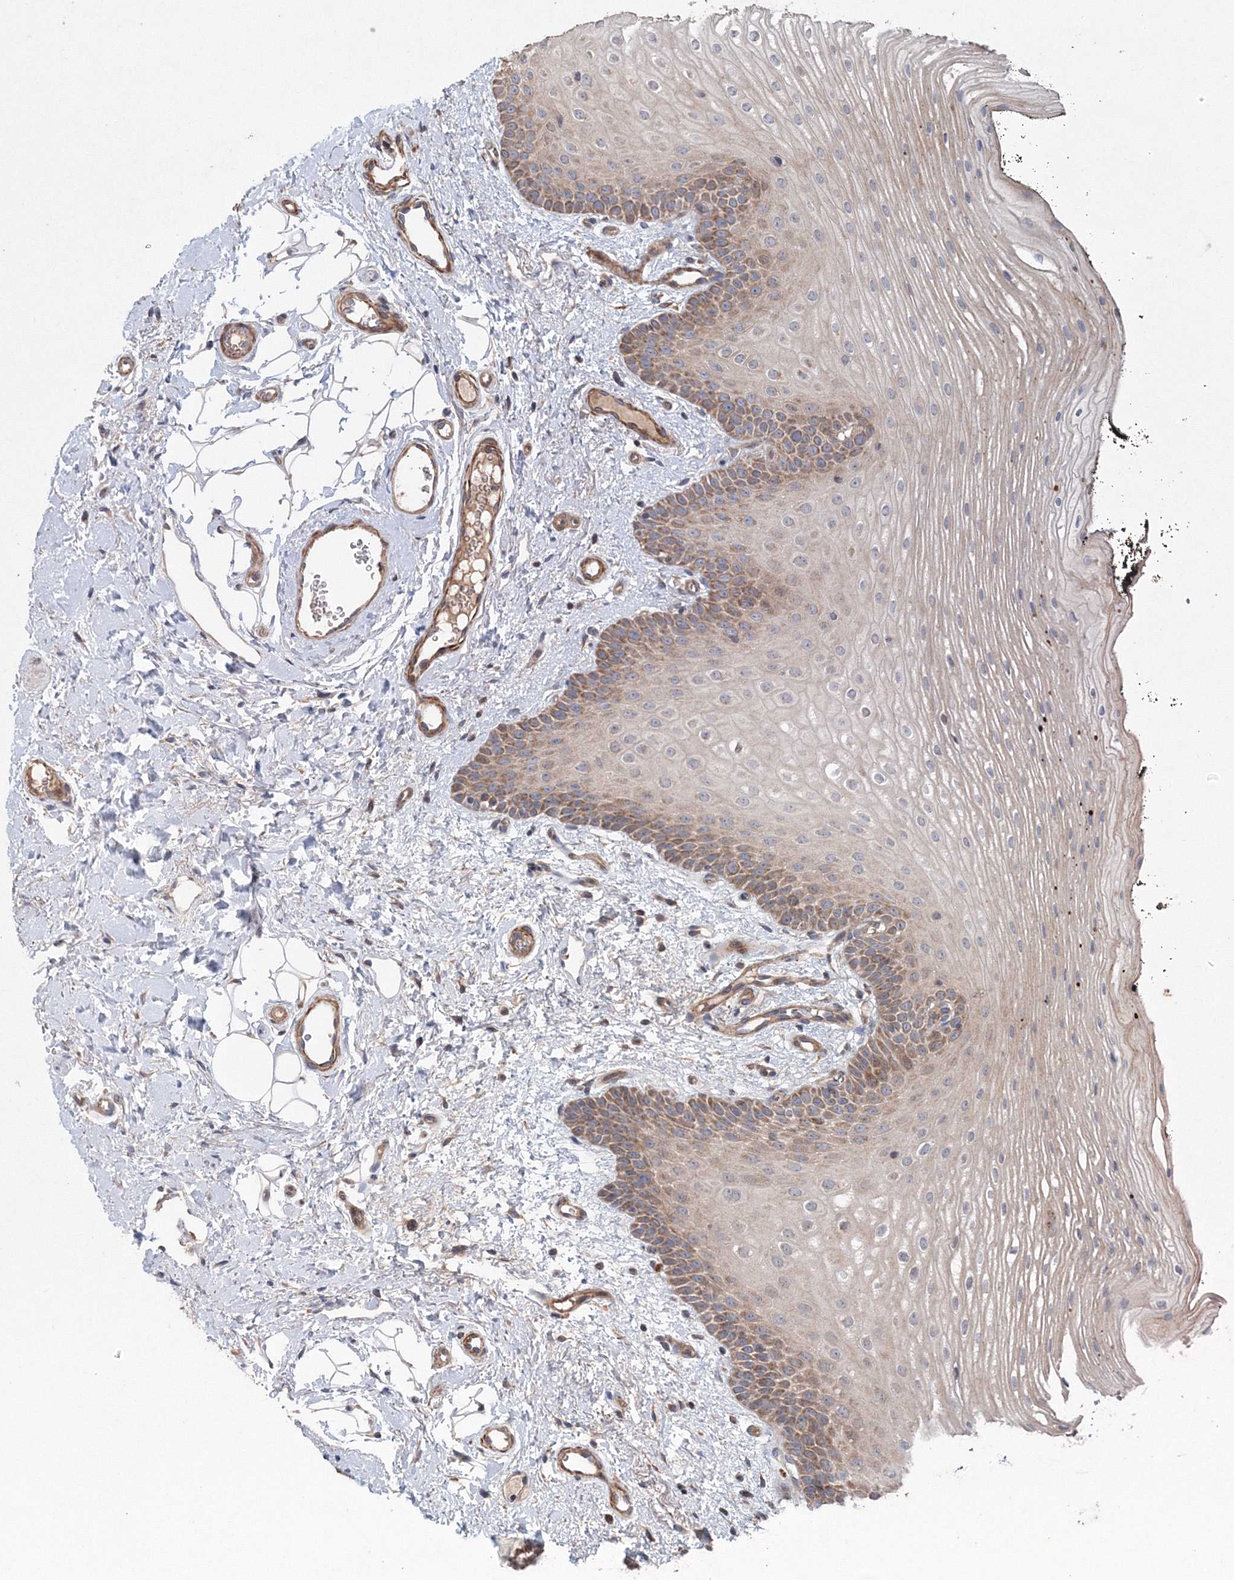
{"staining": {"intensity": "moderate", "quantity": "25%-75%", "location": "cytoplasmic/membranous"}, "tissue": "oral mucosa", "cell_type": "Squamous epithelial cells", "image_type": "normal", "snomed": [{"axis": "morphology", "description": "No evidence of malignacy"}, {"axis": "topography", "description": "Oral tissue"}, {"axis": "topography", "description": "Head-Neck"}], "caption": "There is medium levels of moderate cytoplasmic/membranous staining in squamous epithelial cells of normal oral mucosa, as demonstrated by immunohistochemical staining (brown color).", "gene": "NOA1", "patient": {"sex": "male", "age": 68}}